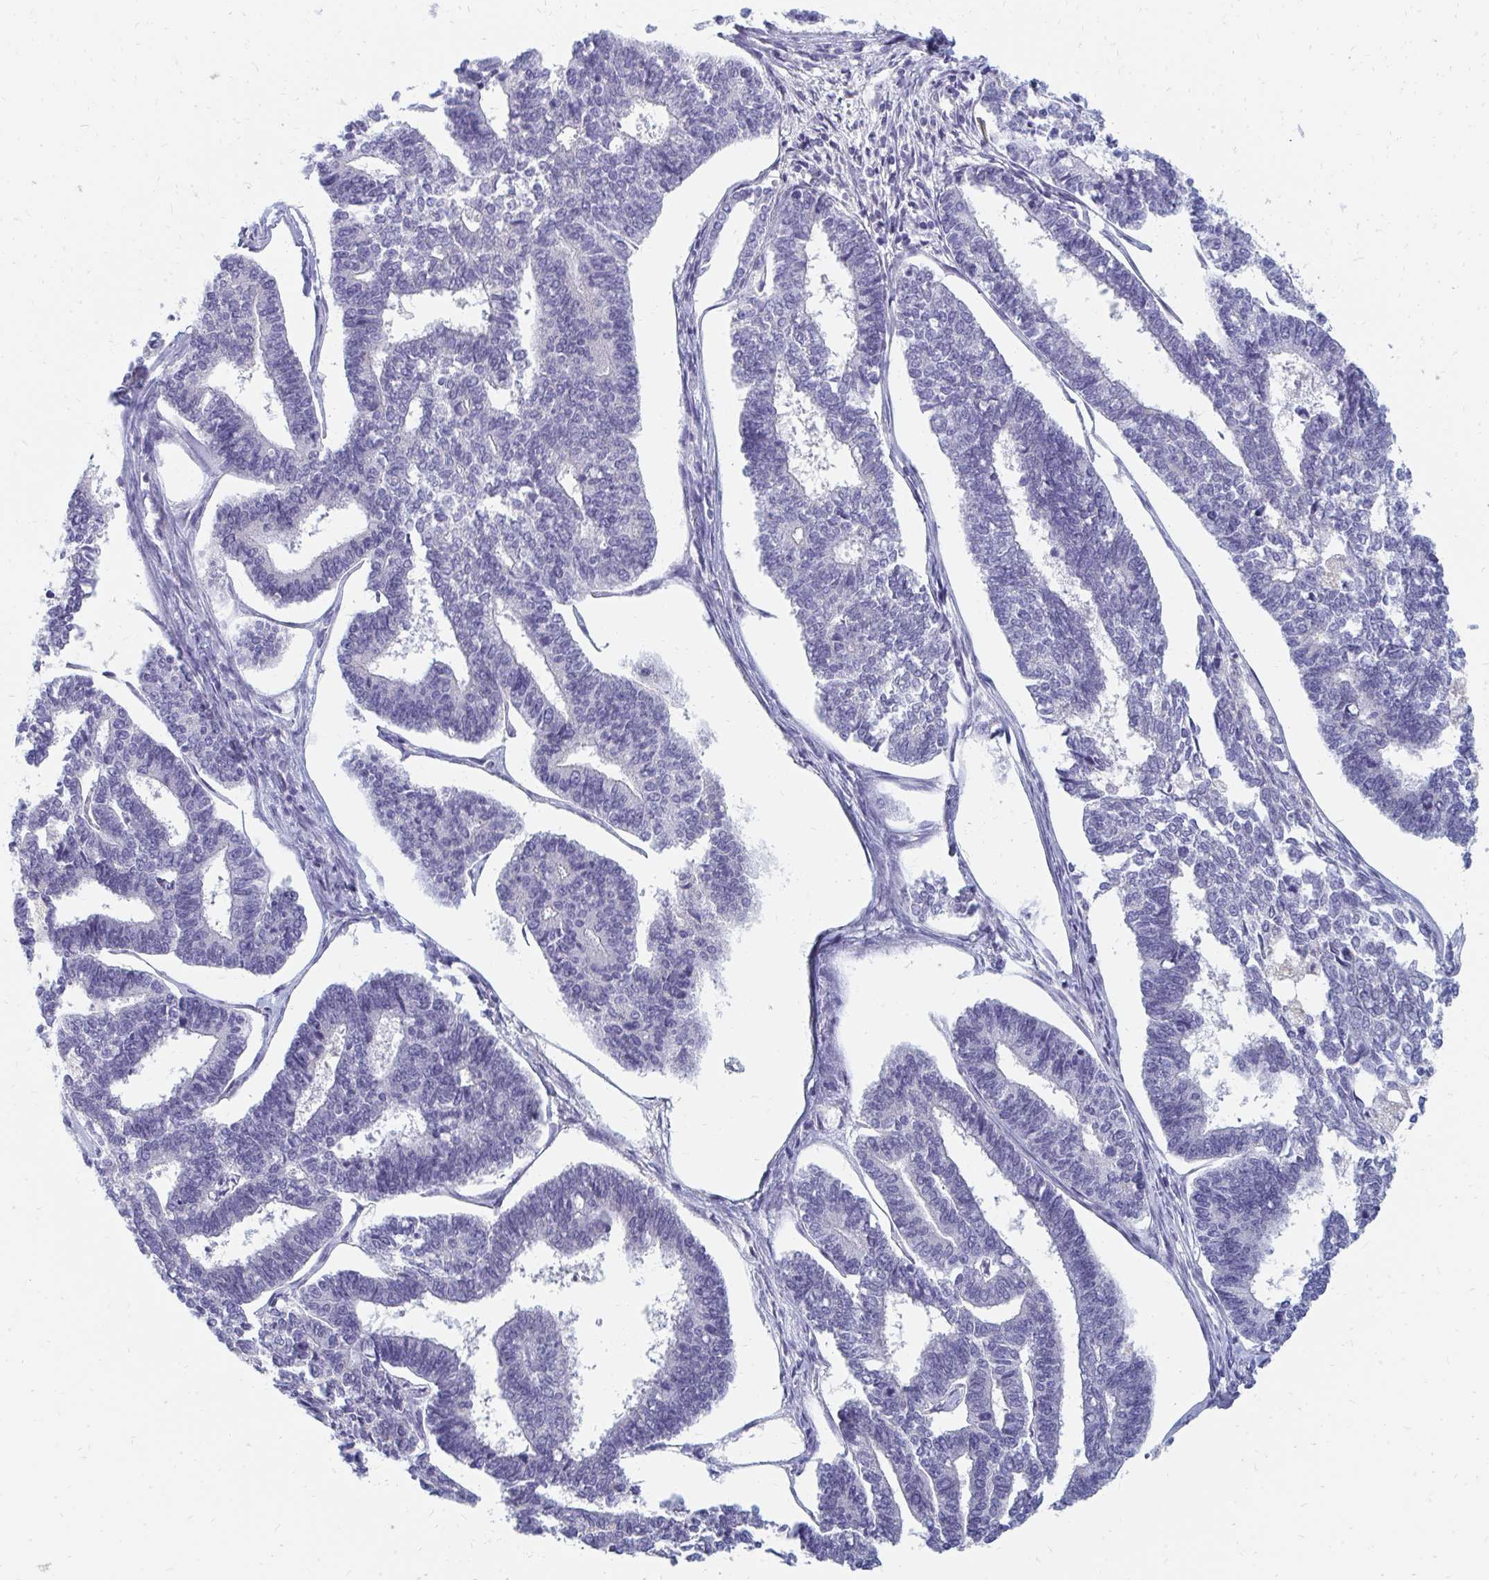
{"staining": {"intensity": "negative", "quantity": "none", "location": "none"}, "tissue": "endometrial cancer", "cell_type": "Tumor cells", "image_type": "cancer", "snomed": [{"axis": "morphology", "description": "Adenocarcinoma, NOS"}, {"axis": "topography", "description": "Endometrium"}], "caption": "The photomicrograph displays no staining of tumor cells in endometrial cancer (adenocarcinoma).", "gene": "OR10V1", "patient": {"sex": "female", "age": 70}}